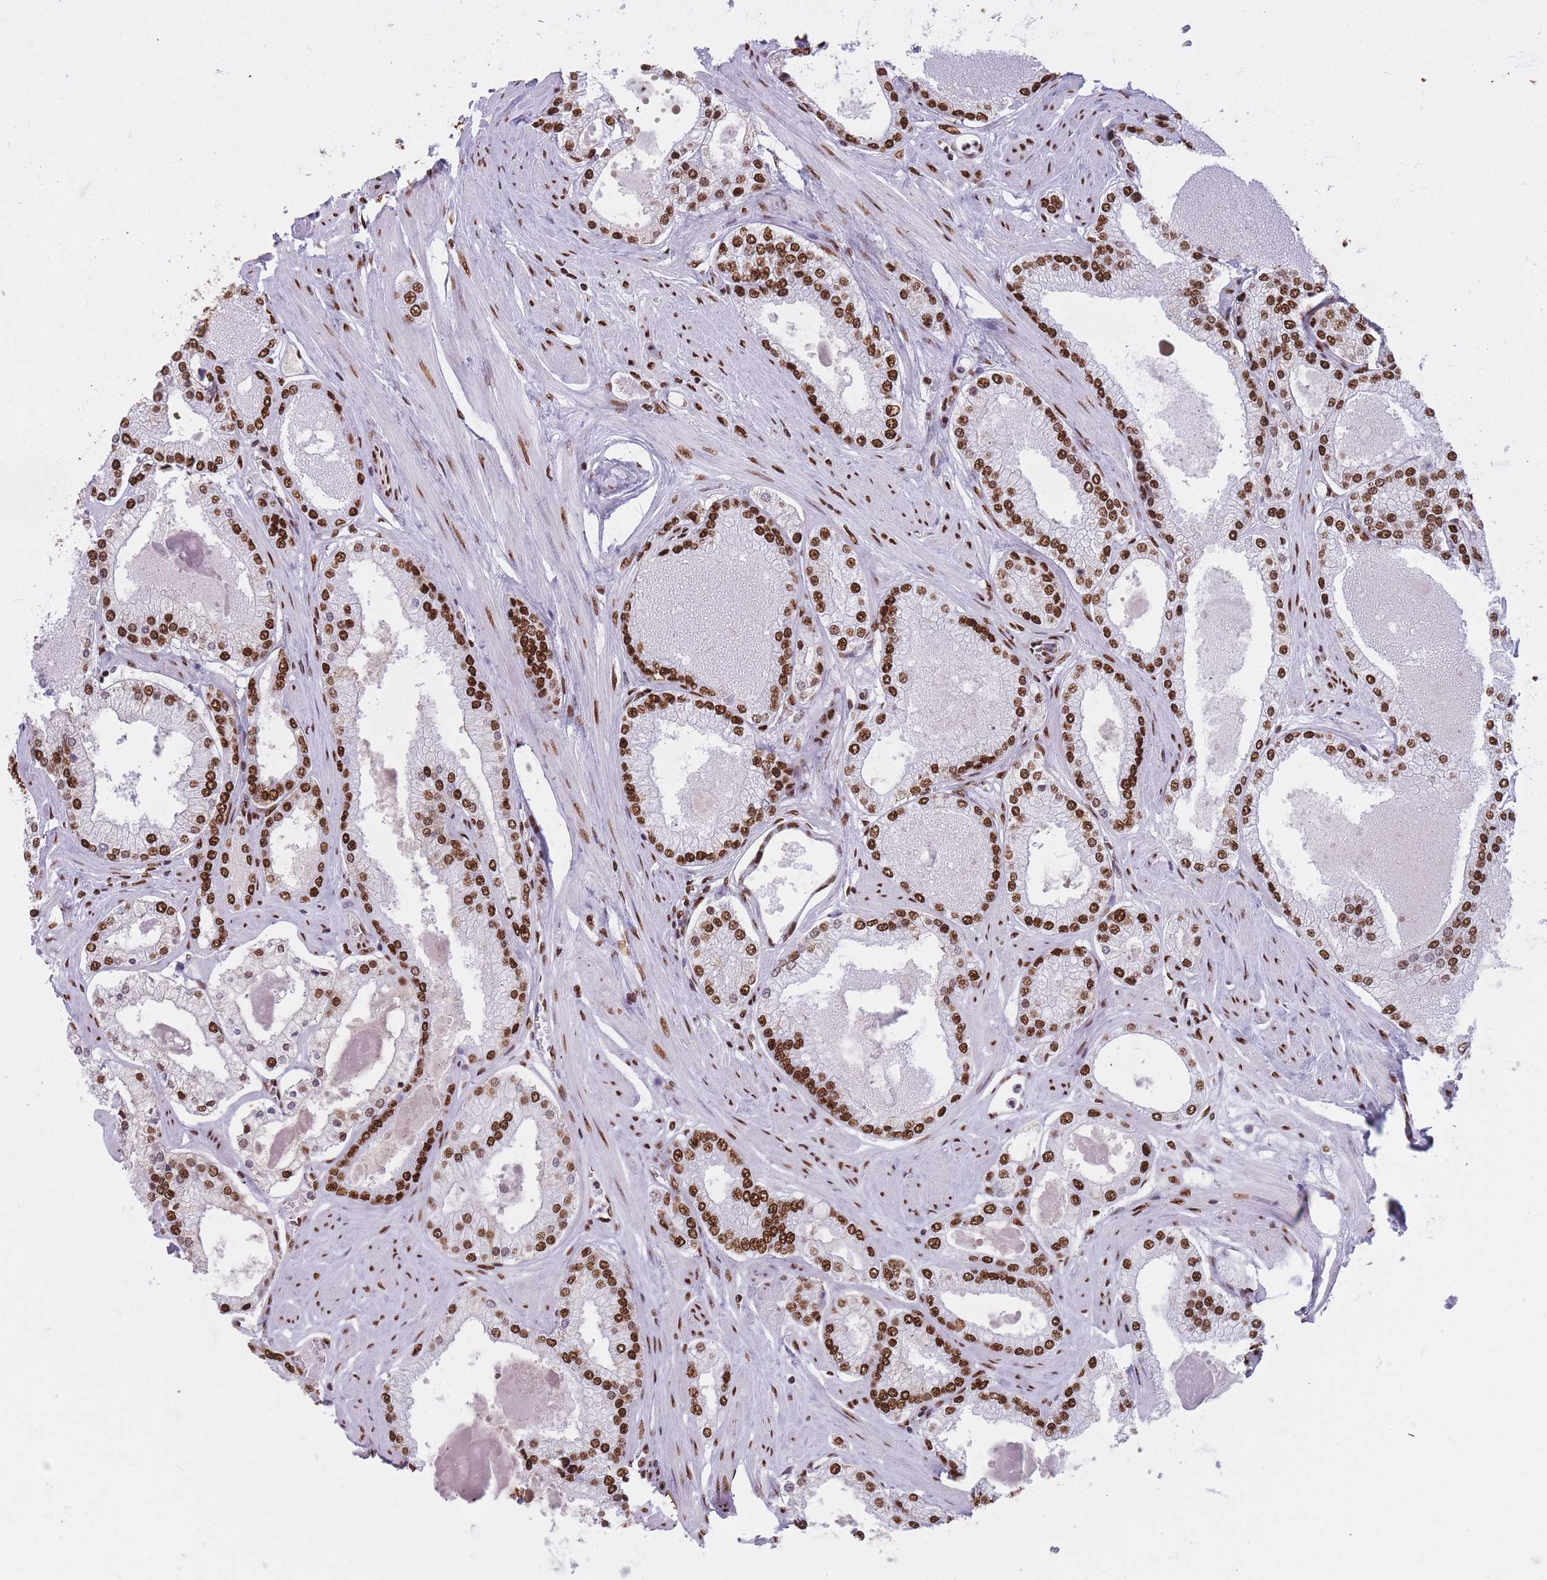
{"staining": {"intensity": "strong", "quantity": ">75%", "location": "nuclear"}, "tissue": "prostate cancer", "cell_type": "Tumor cells", "image_type": "cancer", "snomed": [{"axis": "morphology", "description": "Adenocarcinoma, Low grade"}, {"axis": "topography", "description": "Prostate"}], "caption": "Immunohistochemistry staining of prostate adenocarcinoma (low-grade), which shows high levels of strong nuclear staining in approximately >75% of tumor cells indicating strong nuclear protein expression. The staining was performed using DAB (3,3'-diaminobenzidine) (brown) for protein detection and nuclei were counterstained in hematoxylin (blue).", "gene": "HNRNPUL1", "patient": {"sex": "male", "age": 42}}